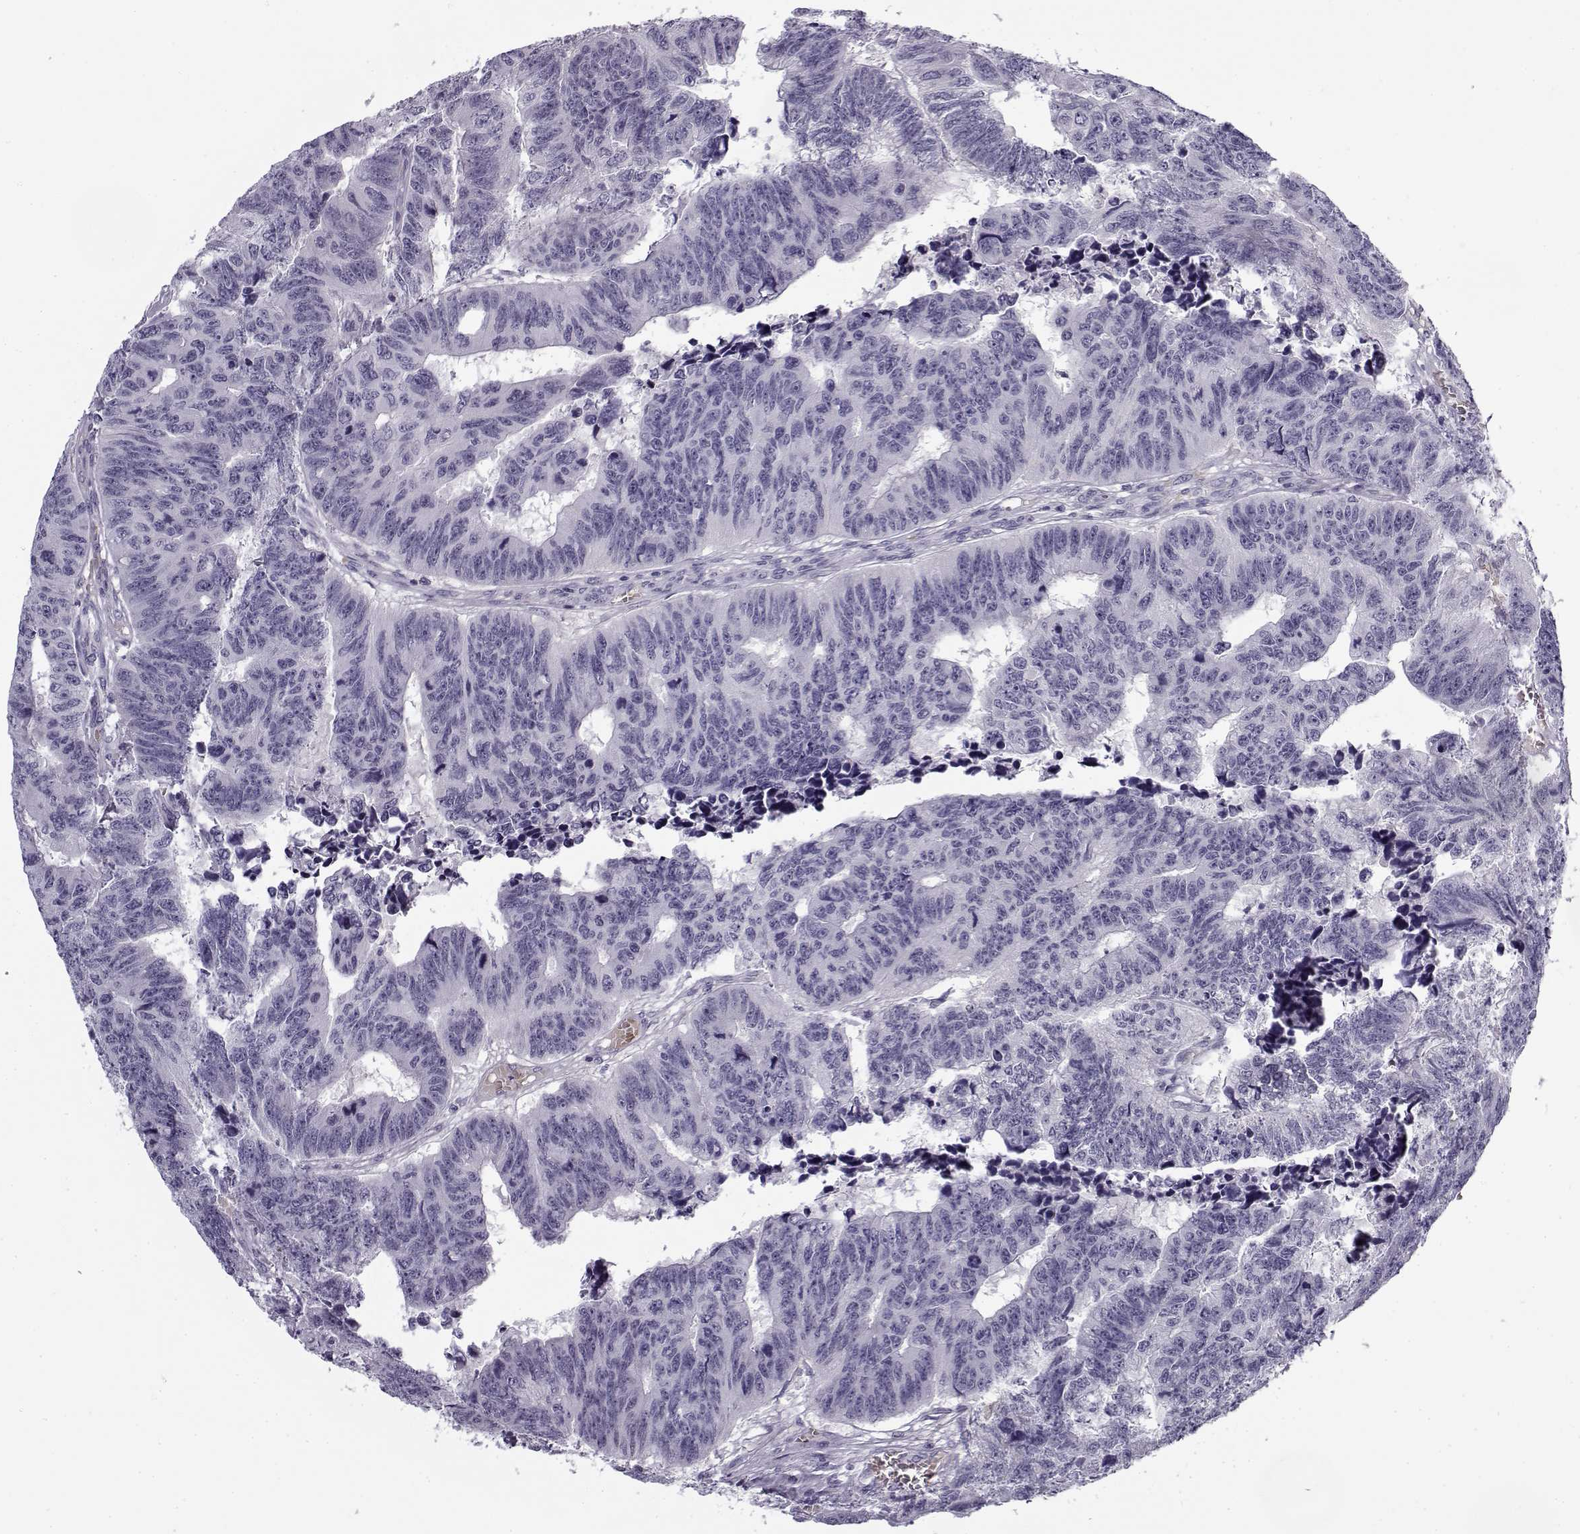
{"staining": {"intensity": "negative", "quantity": "none", "location": "none"}, "tissue": "colorectal cancer", "cell_type": "Tumor cells", "image_type": "cancer", "snomed": [{"axis": "morphology", "description": "Adenocarcinoma, NOS"}, {"axis": "topography", "description": "Appendix"}, {"axis": "topography", "description": "Colon"}, {"axis": "topography", "description": "Cecum"}, {"axis": "topography", "description": "Colon asc"}], "caption": "This is a image of IHC staining of colorectal cancer, which shows no expression in tumor cells. Brightfield microscopy of immunohistochemistry stained with DAB (3,3'-diaminobenzidine) (brown) and hematoxylin (blue), captured at high magnification.", "gene": "SNCA", "patient": {"sex": "female", "age": 85}}